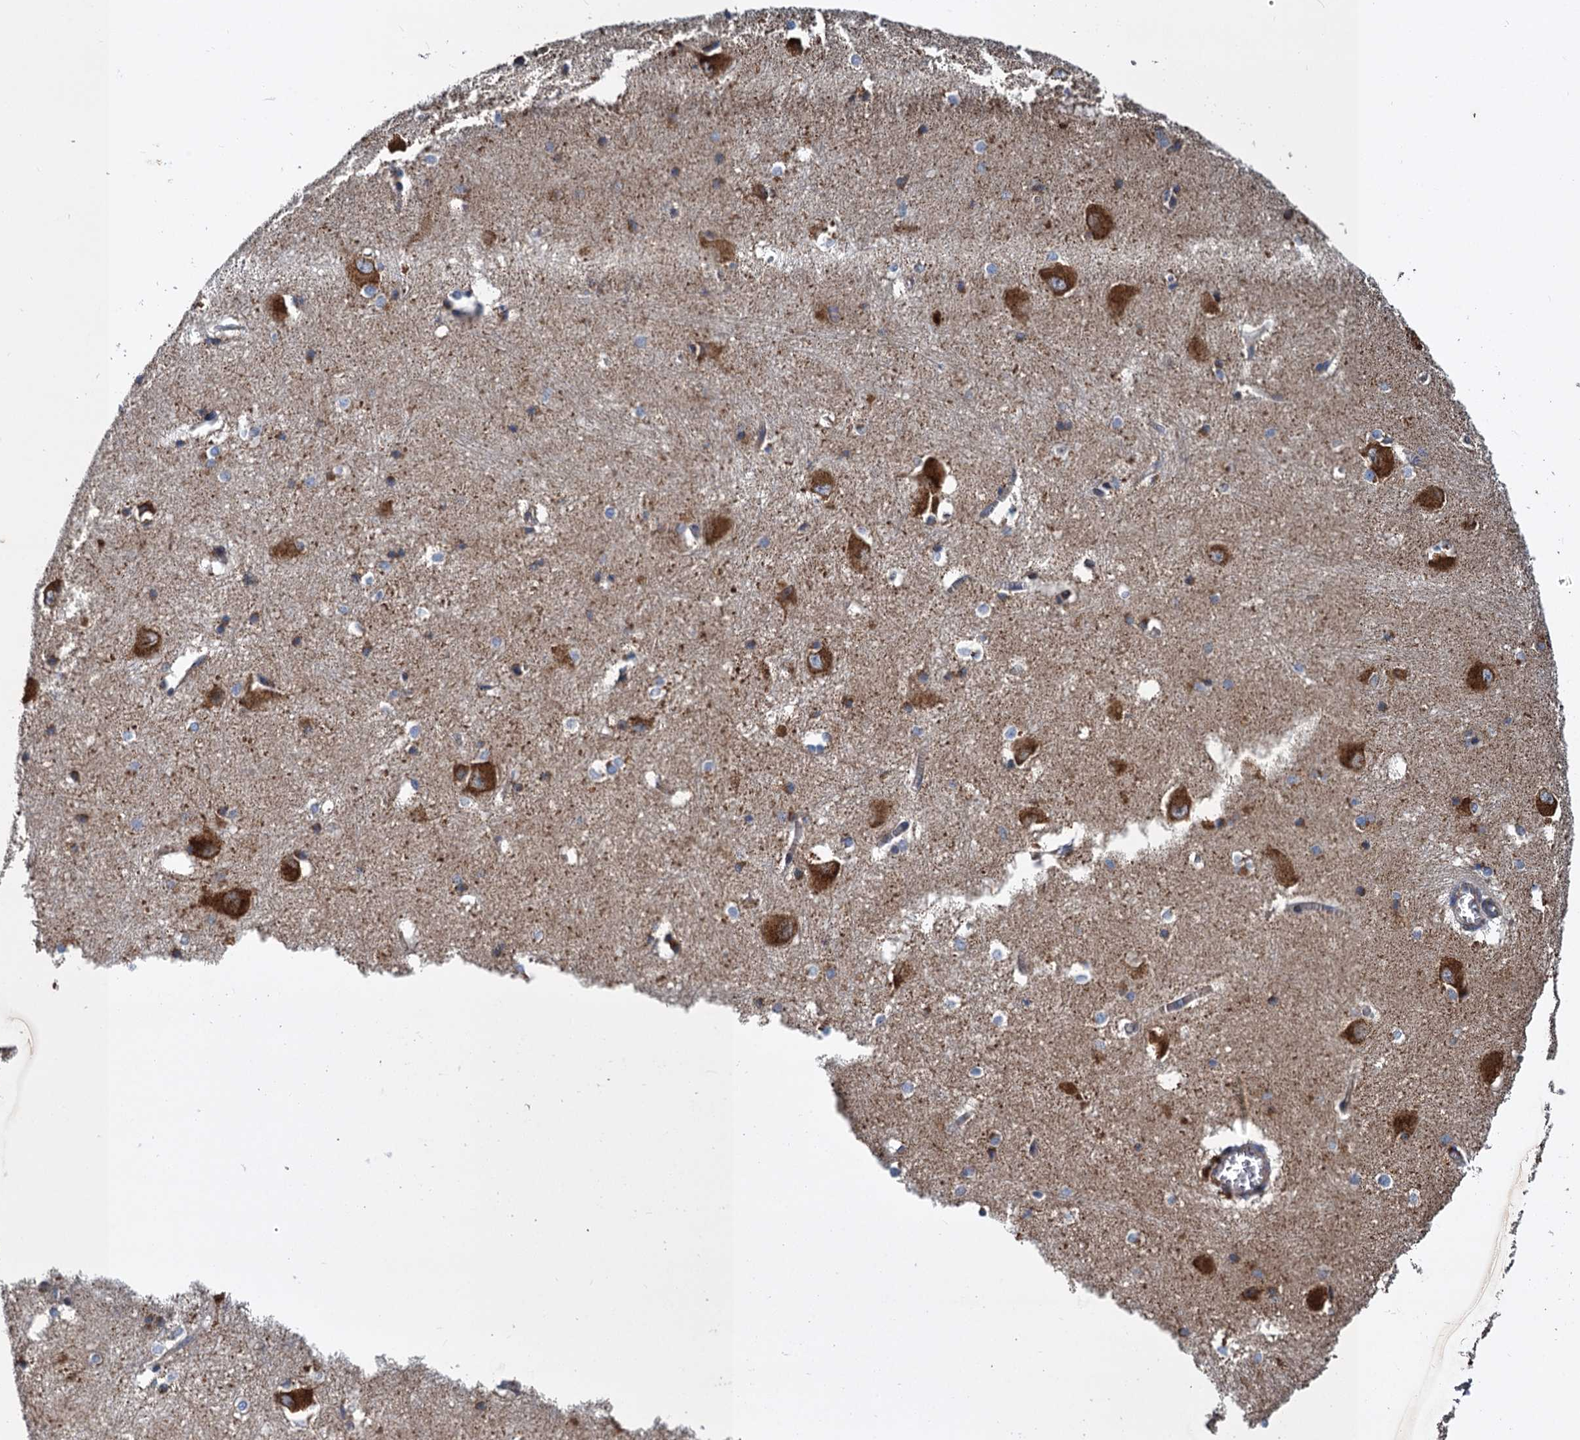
{"staining": {"intensity": "moderate", "quantity": "<25%", "location": "cytoplasmic/membranous"}, "tissue": "caudate", "cell_type": "Glial cells", "image_type": "normal", "snomed": [{"axis": "morphology", "description": "Normal tissue, NOS"}, {"axis": "topography", "description": "Lateral ventricle wall"}], "caption": "Caudate was stained to show a protein in brown. There is low levels of moderate cytoplasmic/membranous staining in about <25% of glial cells. Using DAB (brown) and hematoxylin (blue) stains, captured at high magnification using brightfield microscopy.", "gene": "LINS1", "patient": {"sex": "male", "age": 37}}